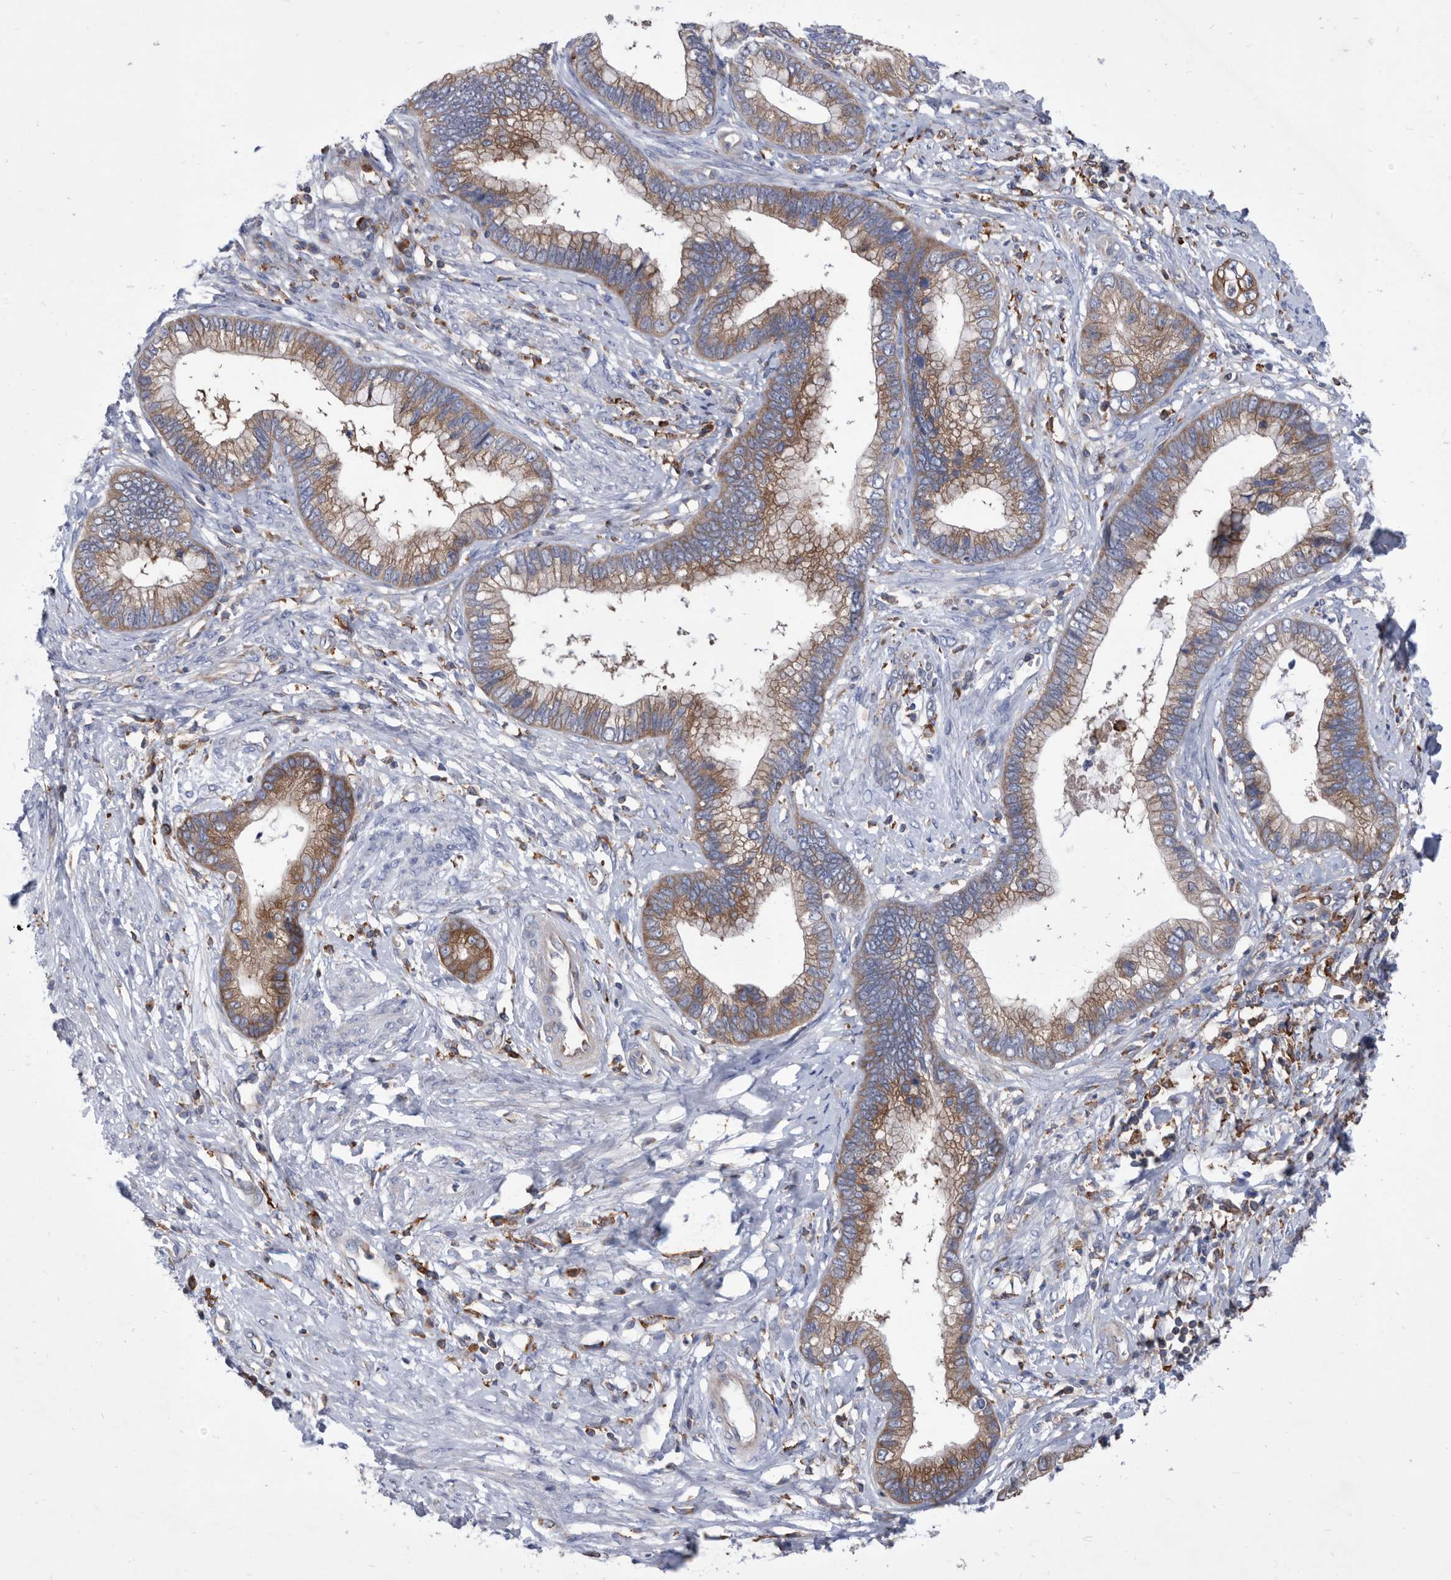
{"staining": {"intensity": "moderate", "quantity": ">75%", "location": "cytoplasmic/membranous"}, "tissue": "cervical cancer", "cell_type": "Tumor cells", "image_type": "cancer", "snomed": [{"axis": "morphology", "description": "Adenocarcinoma, NOS"}, {"axis": "topography", "description": "Cervix"}], "caption": "Immunohistochemistry (IHC) histopathology image of neoplastic tissue: cervical cancer stained using IHC displays medium levels of moderate protein expression localized specifically in the cytoplasmic/membranous of tumor cells, appearing as a cytoplasmic/membranous brown color.", "gene": "SMG7", "patient": {"sex": "female", "age": 44}}